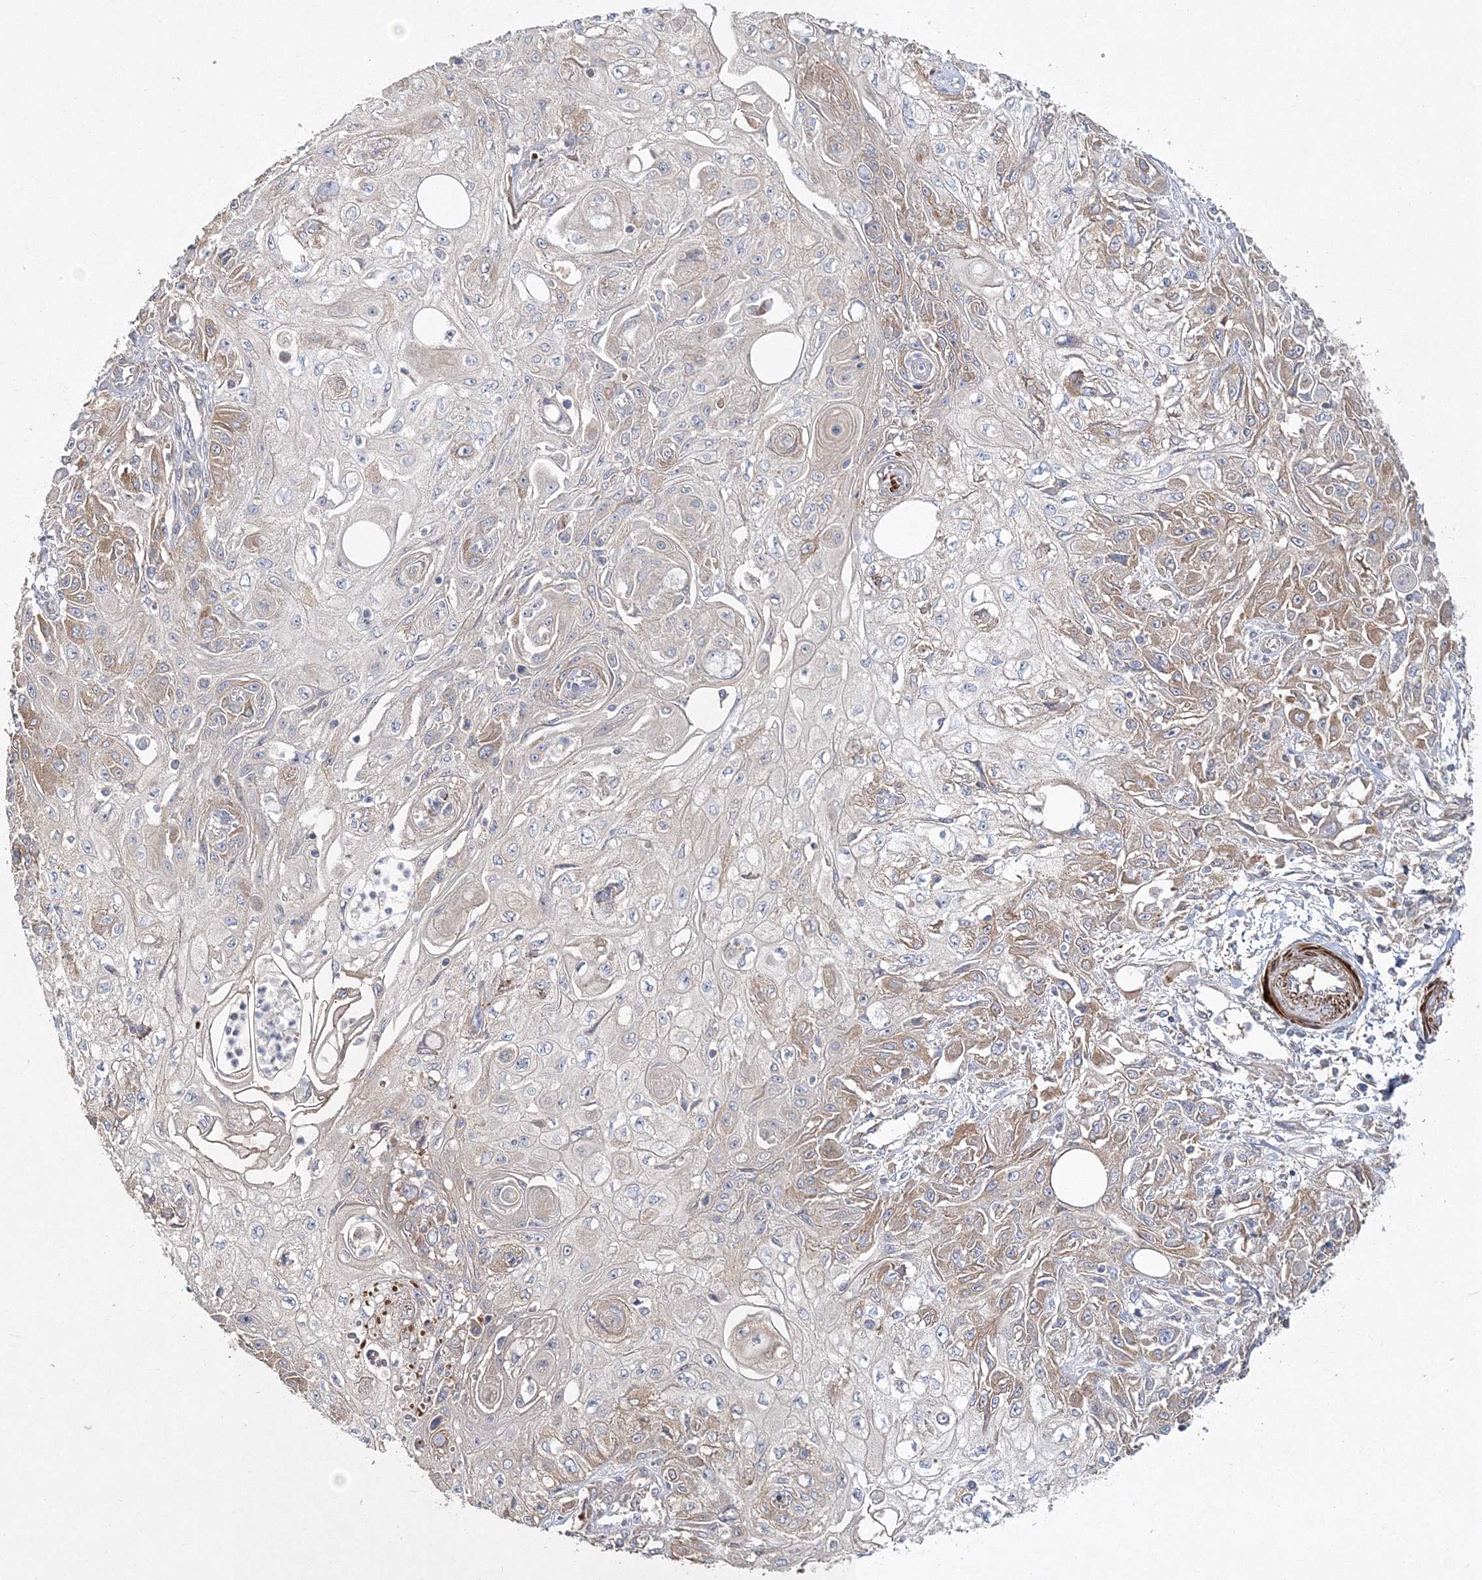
{"staining": {"intensity": "weak", "quantity": "25%-75%", "location": "cytoplasmic/membranous"}, "tissue": "skin cancer", "cell_type": "Tumor cells", "image_type": "cancer", "snomed": [{"axis": "morphology", "description": "Squamous cell carcinoma, NOS"}, {"axis": "morphology", "description": "Squamous cell carcinoma, metastatic, NOS"}, {"axis": "topography", "description": "Skin"}, {"axis": "topography", "description": "Lymph node"}], "caption": "A photomicrograph of skin cancer stained for a protein shows weak cytoplasmic/membranous brown staining in tumor cells. (IHC, brightfield microscopy, high magnification).", "gene": "ZSWIM6", "patient": {"sex": "male", "age": 75}}